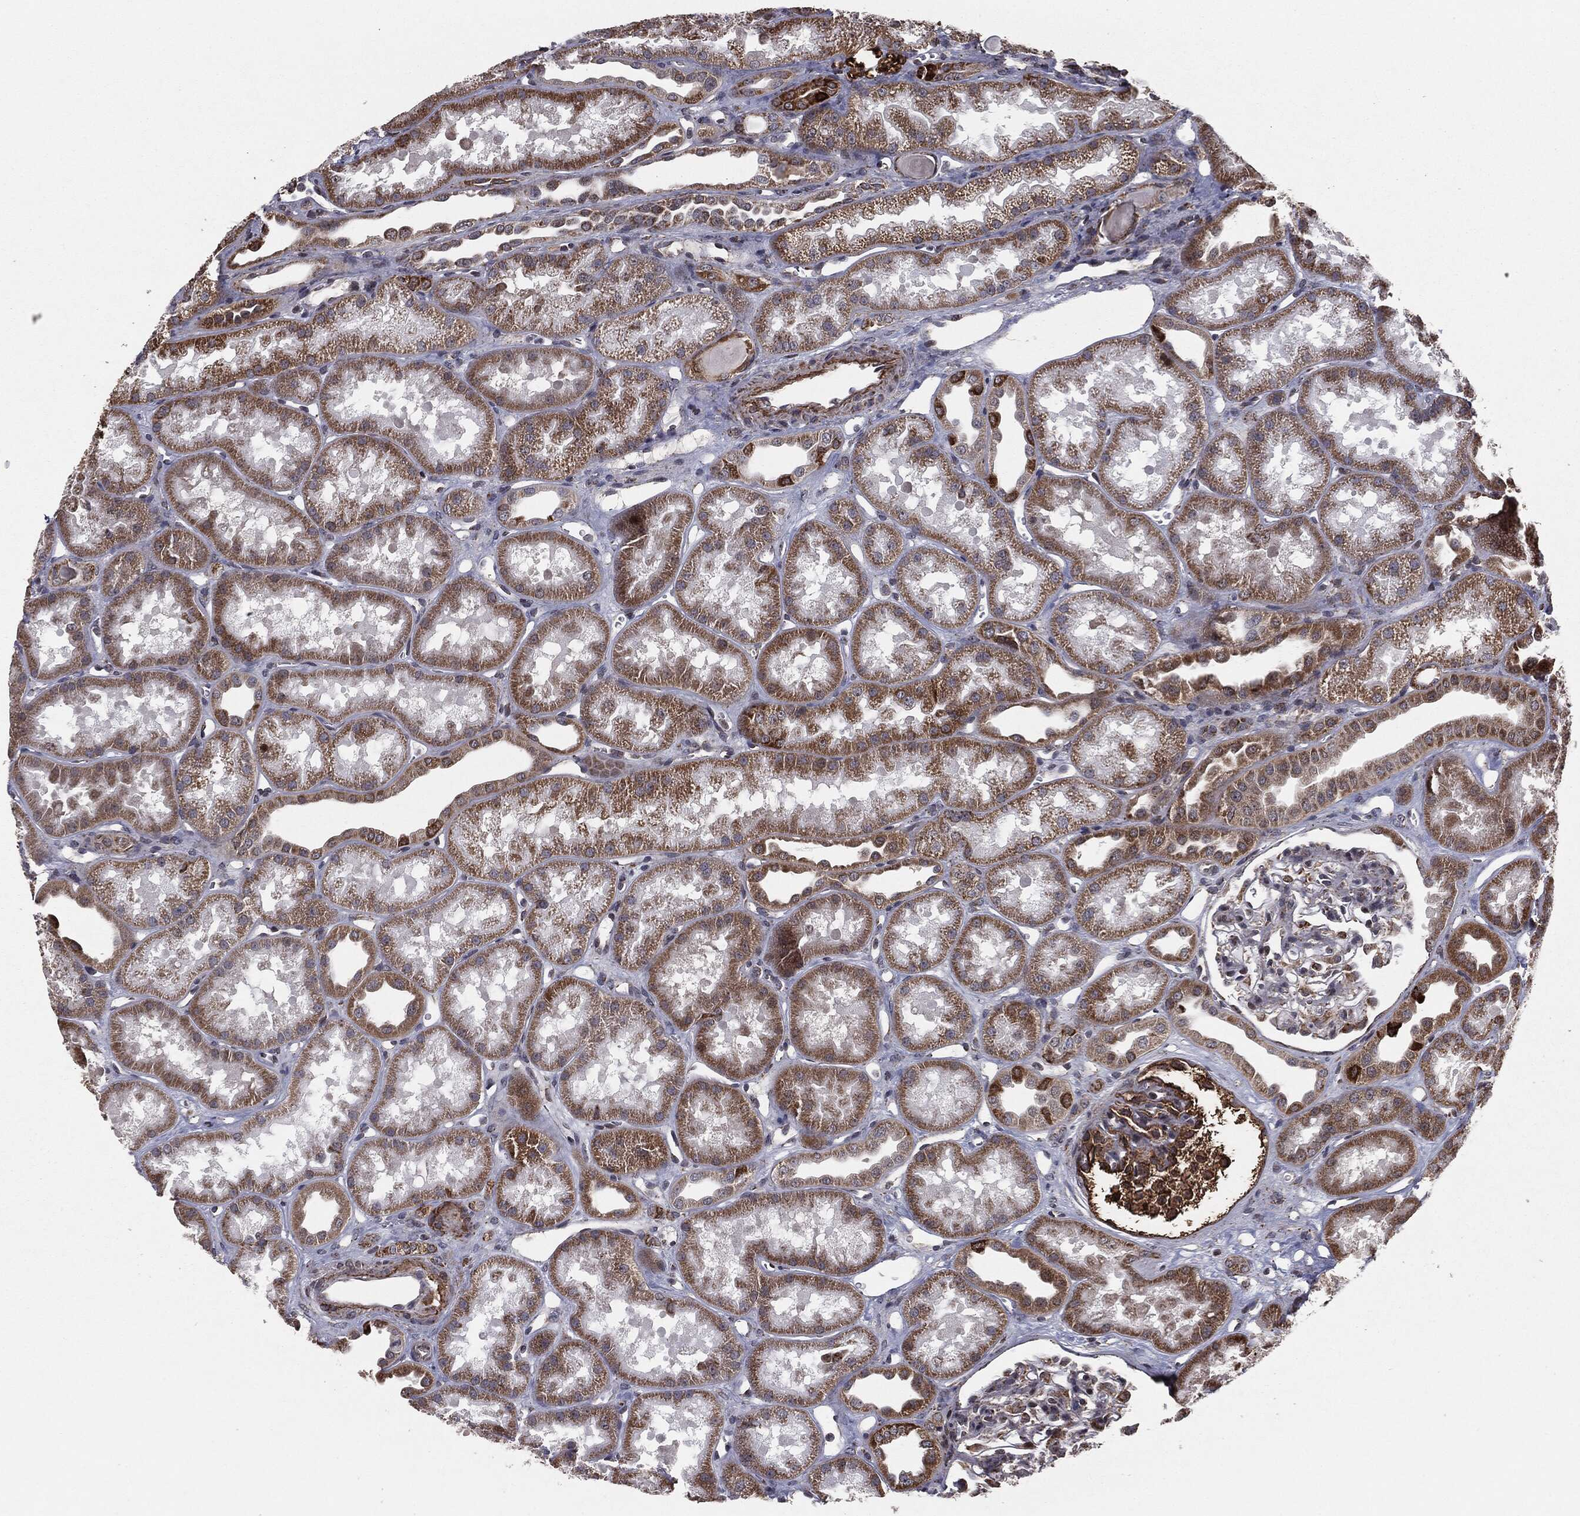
{"staining": {"intensity": "moderate", "quantity": "<25%", "location": "cytoplasmic/membranous"}, "tissue": "kidney", "cell_type": "Cells in glomeruli", "image_type": "normal", "snomed": [{"axis": "morphology", "description": "Normal tissue, NOS"}, {"axis": "topography", "description": "Kidney"}], "caption": "Immunohistochemical staining of normal human kidney displays low levels of moderate cytoplasmic/membranous positivity in about <25% of cells in glomeruli.", "gene": "CHCHD2", "patient": {"sex": "male", "age": 61}}